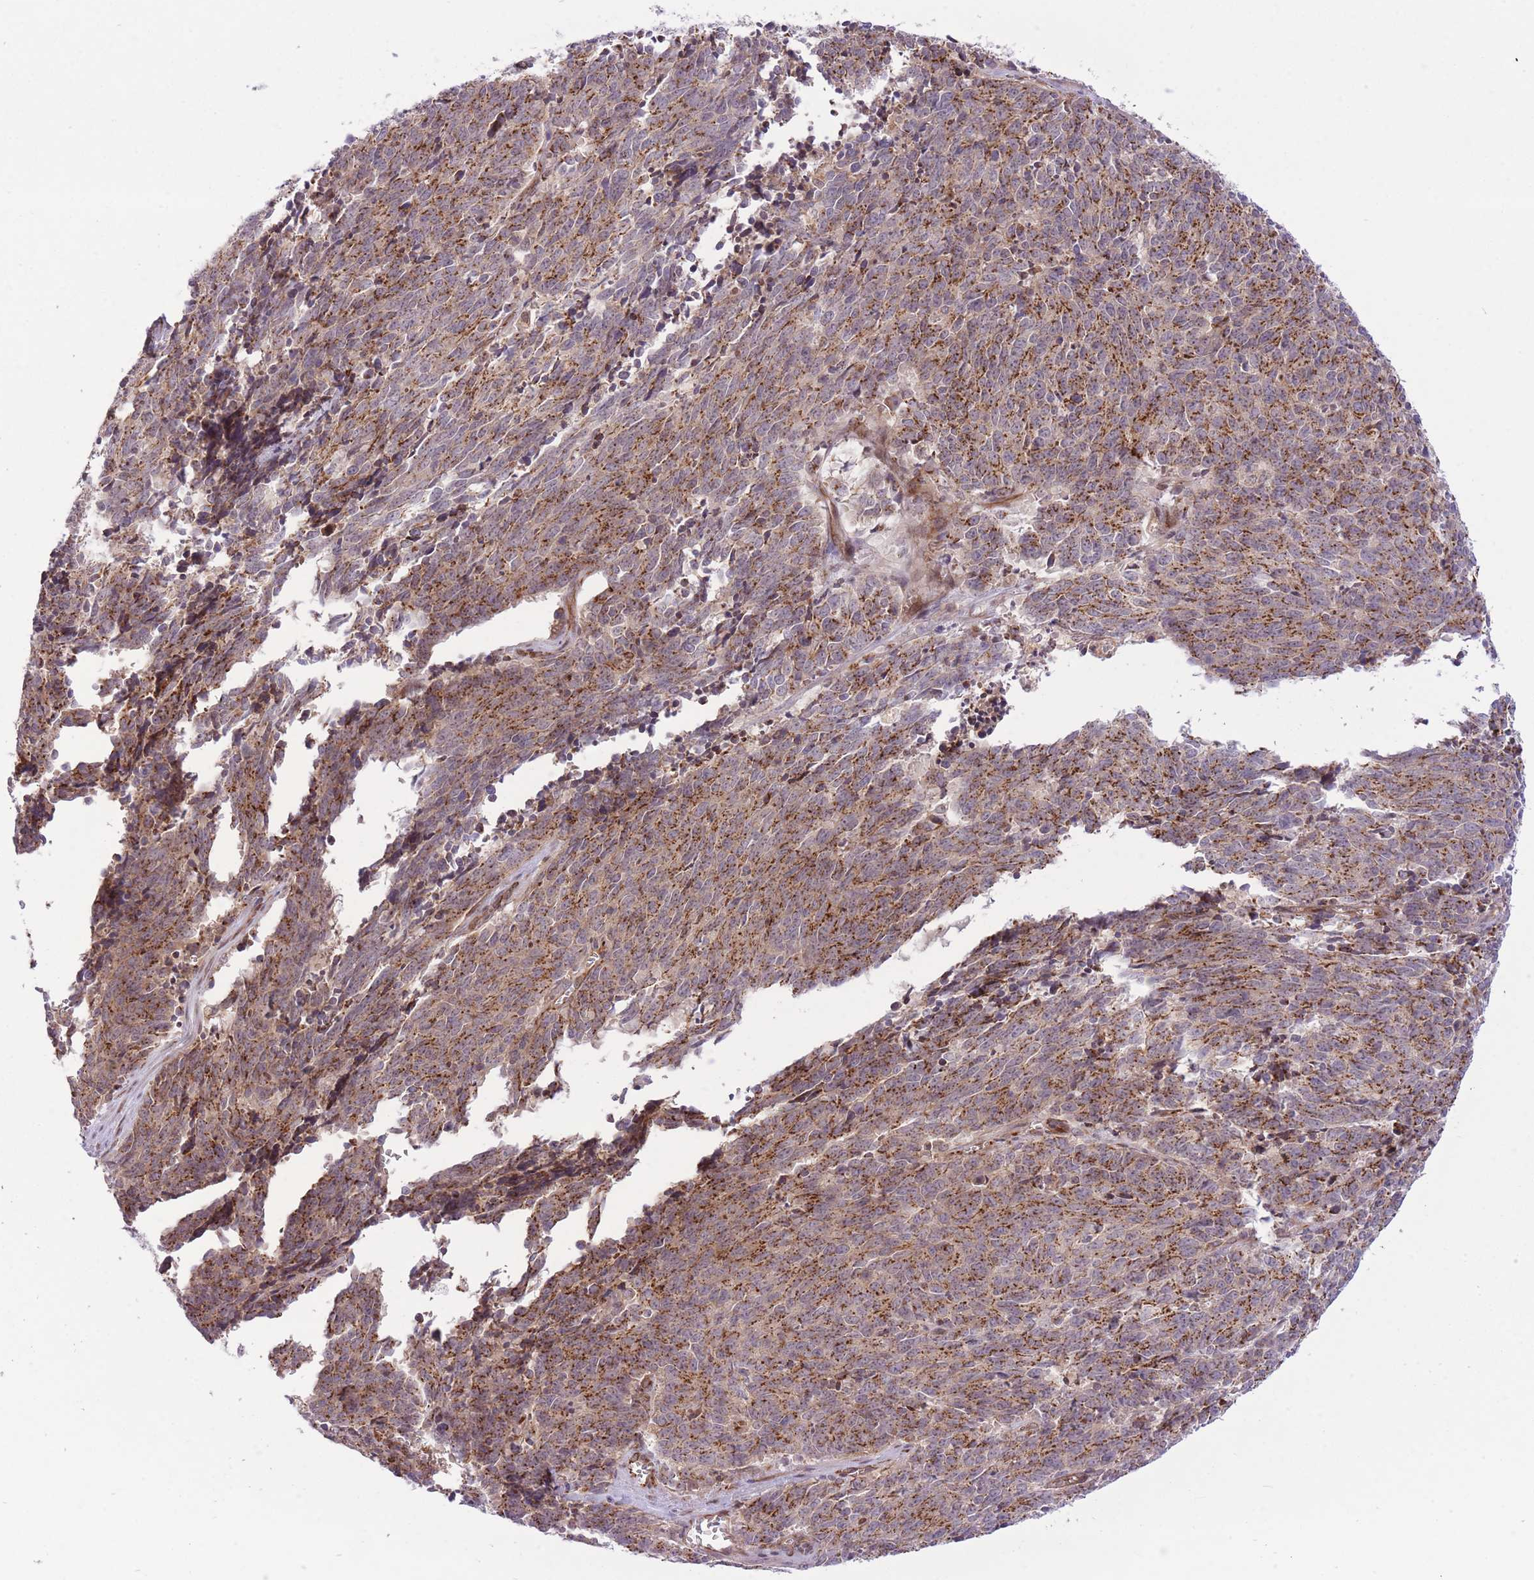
{"staining": {"intensity": "moderate", "quantity": ">75%", "location": "cytoplasmic/membranous"}, "tissue": "cervical cancer", "cell_type": "Tumor cells", "image_type": "cancer", "snomed": [{"axis": "morphology", "description": "Squamous cell carcinoma, NOS"}, {"axis": "topography", "description": "Cervix"}], "caption": "Immunohistochemical staining of human squamous cell carcinoma (cervical) displays medium levels of moderate cytoplasmic/membranous protein expression in approximately >75% of tumor cells.", "gene": "ZBED5", "patient": {"sex": "female", "age": 29}}